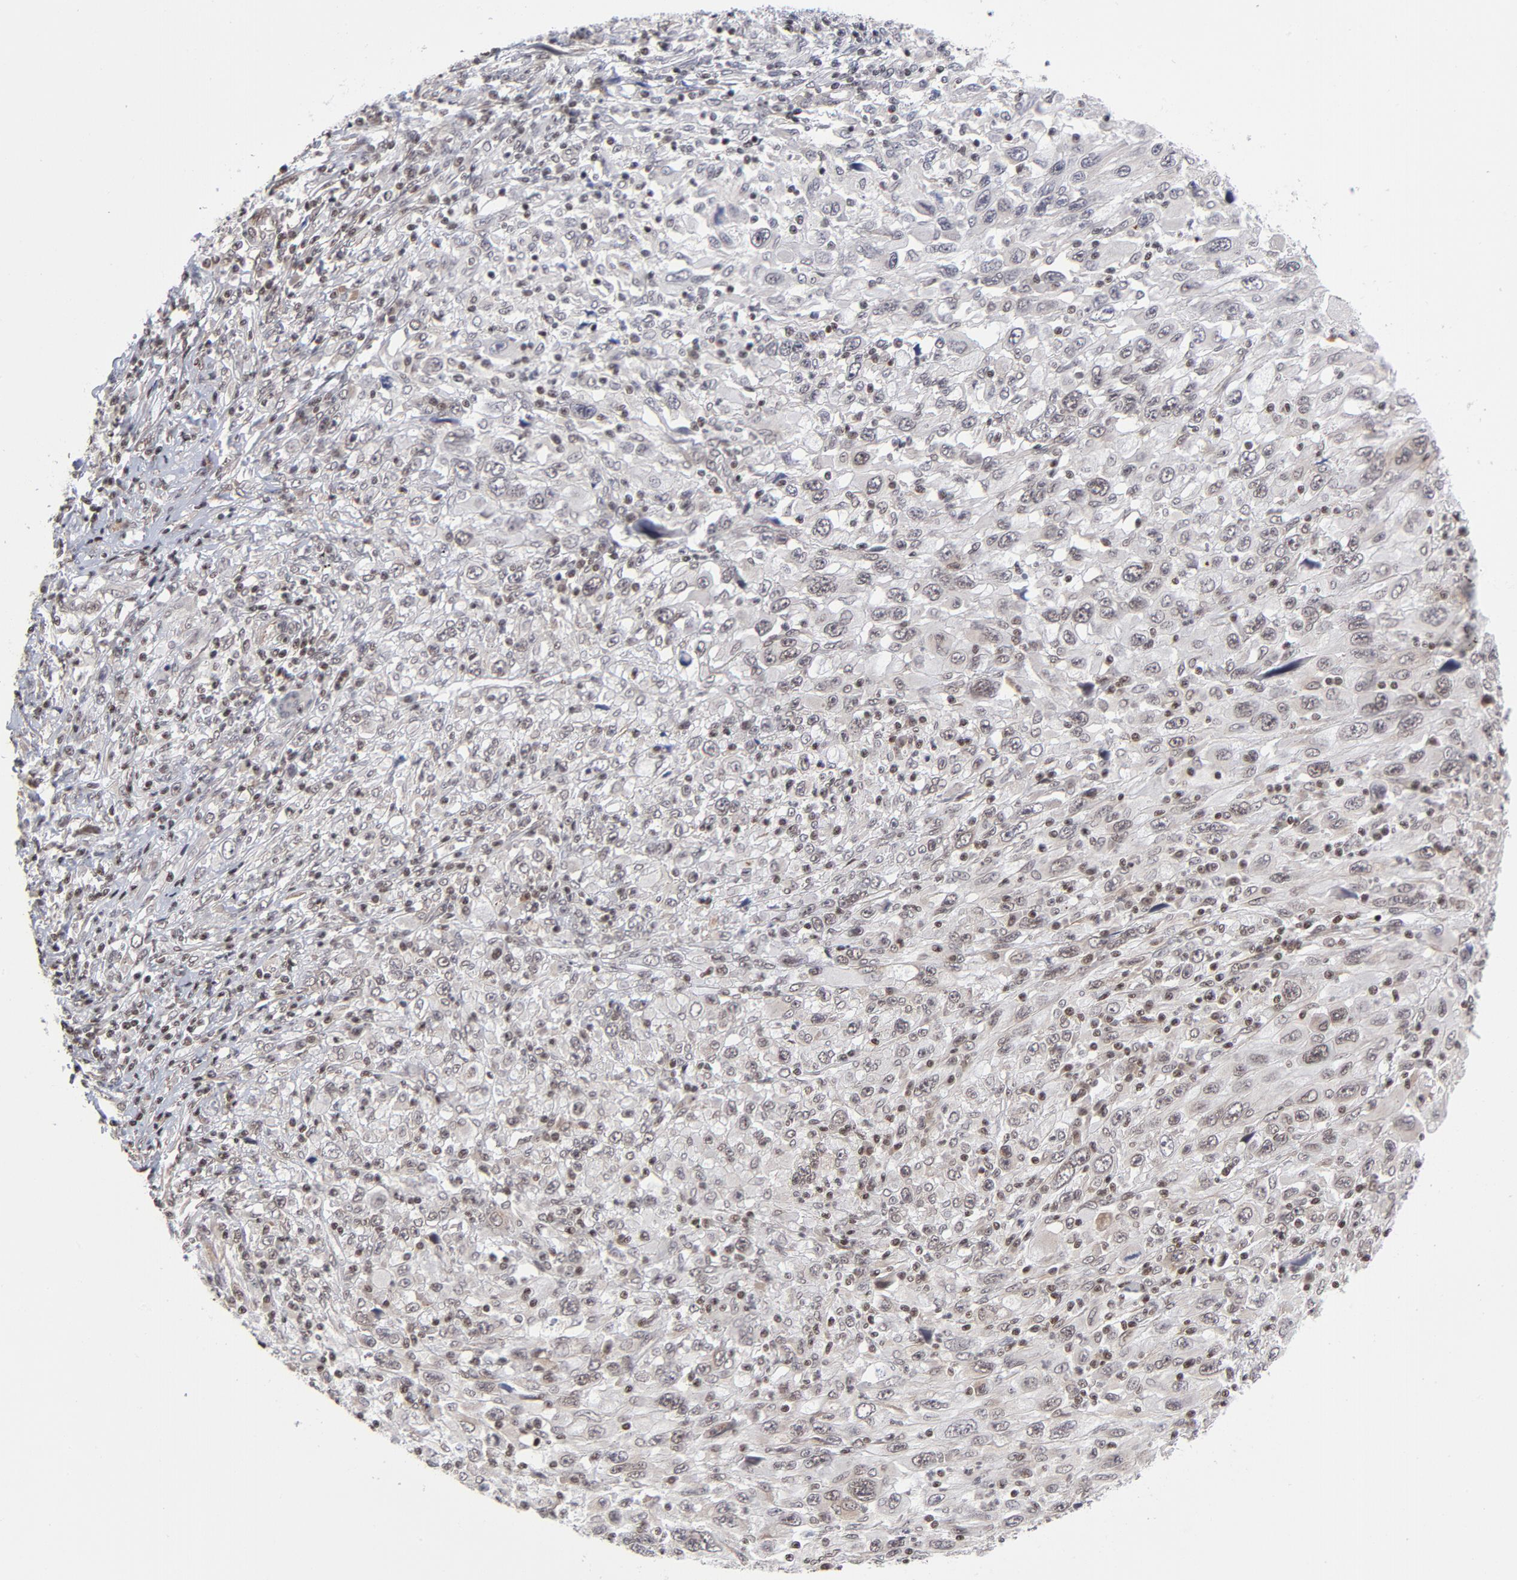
{"staining": {"intensity": "strong", "quantity": "25%-75%", "location": "nuclear"}, "tissue": "melanoma", "cell_type": "Tumor cells", "image_type": "cancer", "snomed": [{"axis": "morphology", "description": "Malignant melanoma, Metastatic site"}, {"axis": "topography", "description": "Skin"}], "caption": "This is an image of immunohistochemistry (IHC) staining of malignant melanoma (metastatic site), which shows strong staining in the nuclear of tumor cells.", "gene": "CTCF", "patient": {"sex": "female", "age": 56}}